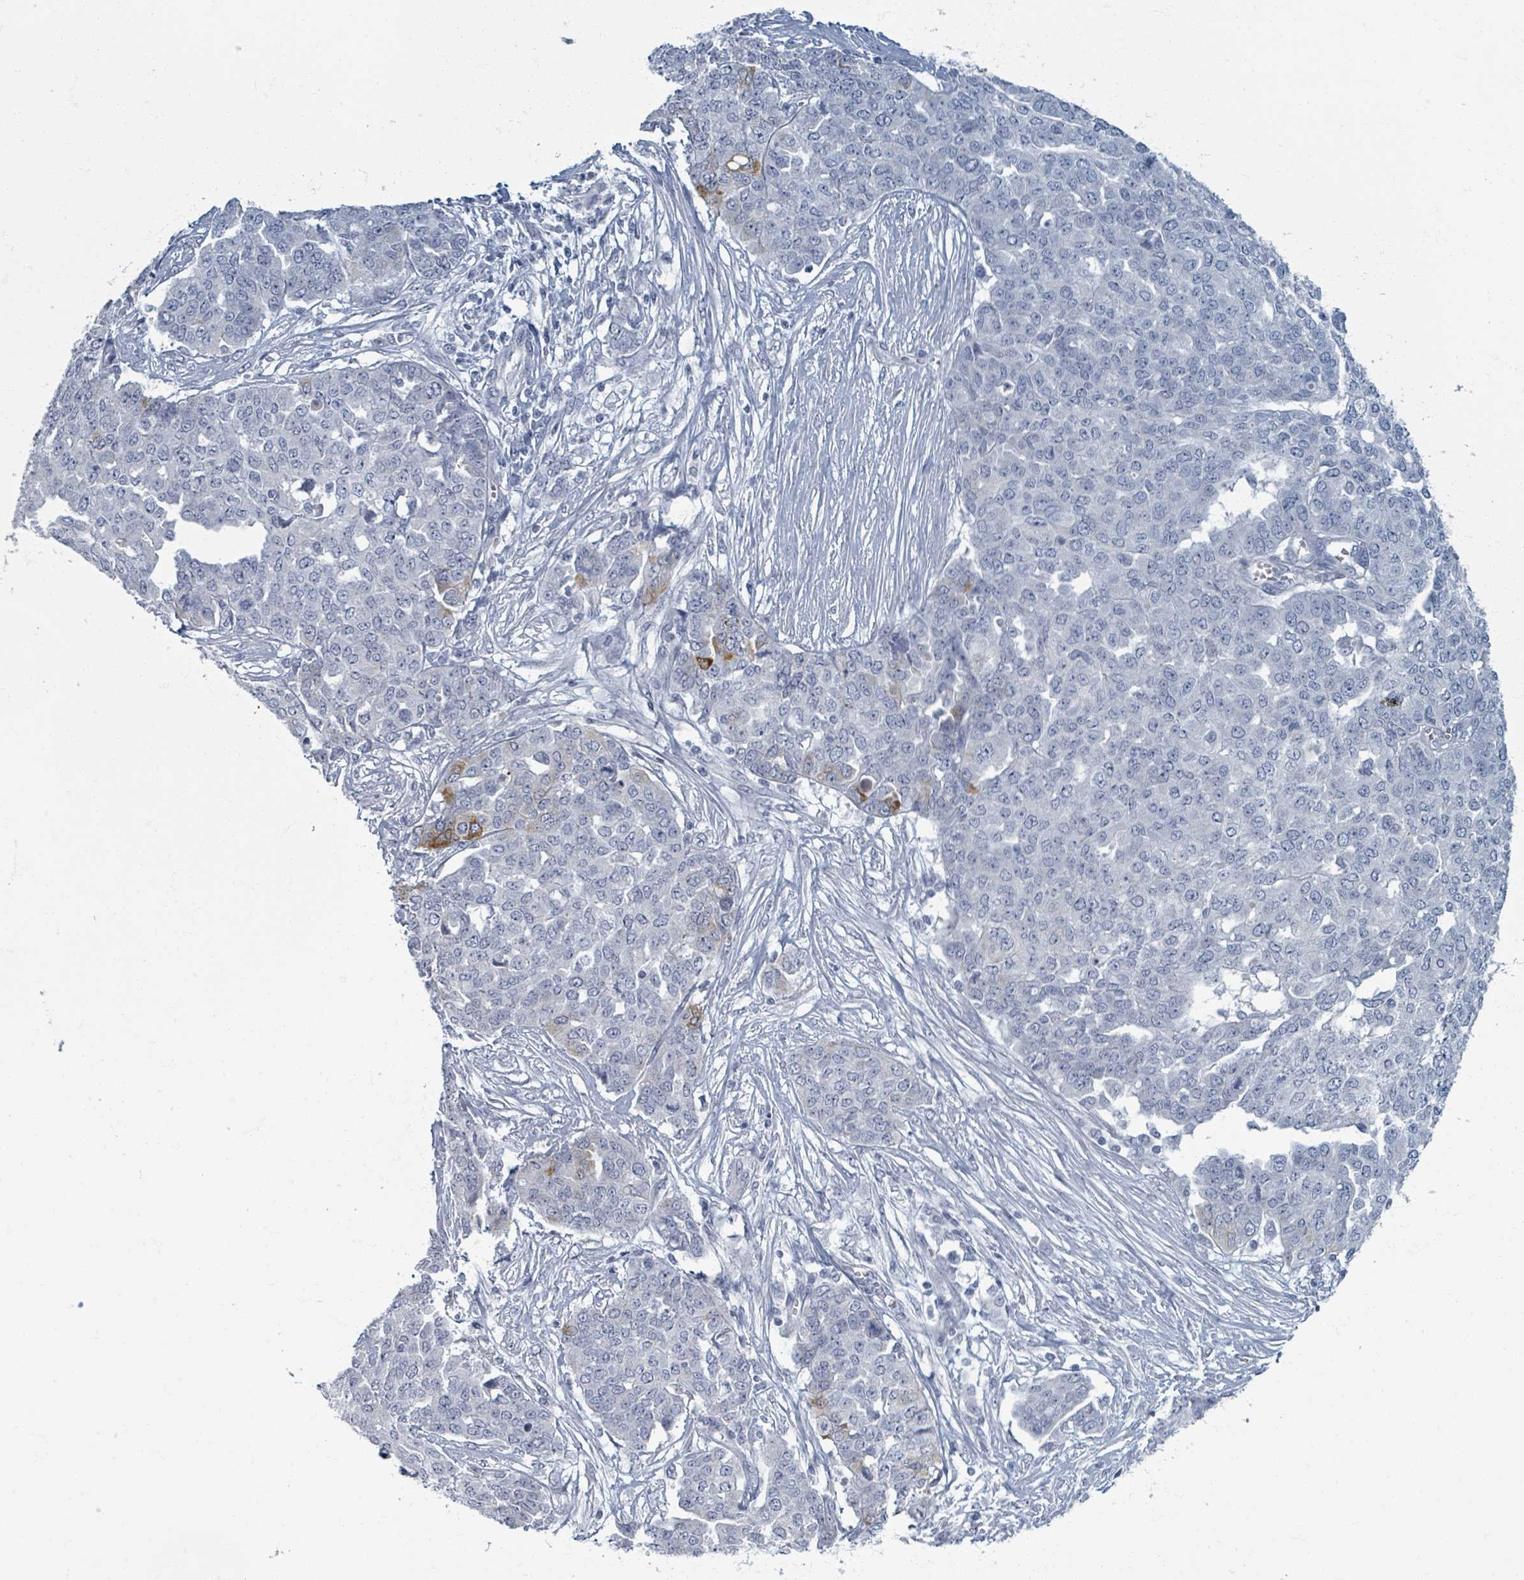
{"staining": {"intensity": "negative", "quantity": "none", "location": "none"}, "tissue": "ovarian cancer", "cell_type": "Tumor cells", "image_type": "cancer", "snomed": [{"axis": "morphology", "description": "Cystadenocarcinoma, serous, NOS"}, {"axis": "topography", "description": "Soft tissue"}, {"axis": "topography", "description": "Ovary"}], "caption": "Immunohistochemistry of serous cystadenocarcinoma (ovarian) shows no staining in tumor cells.", "gene": "WNT11", "patient": {"sex": "female", "age": 57}}